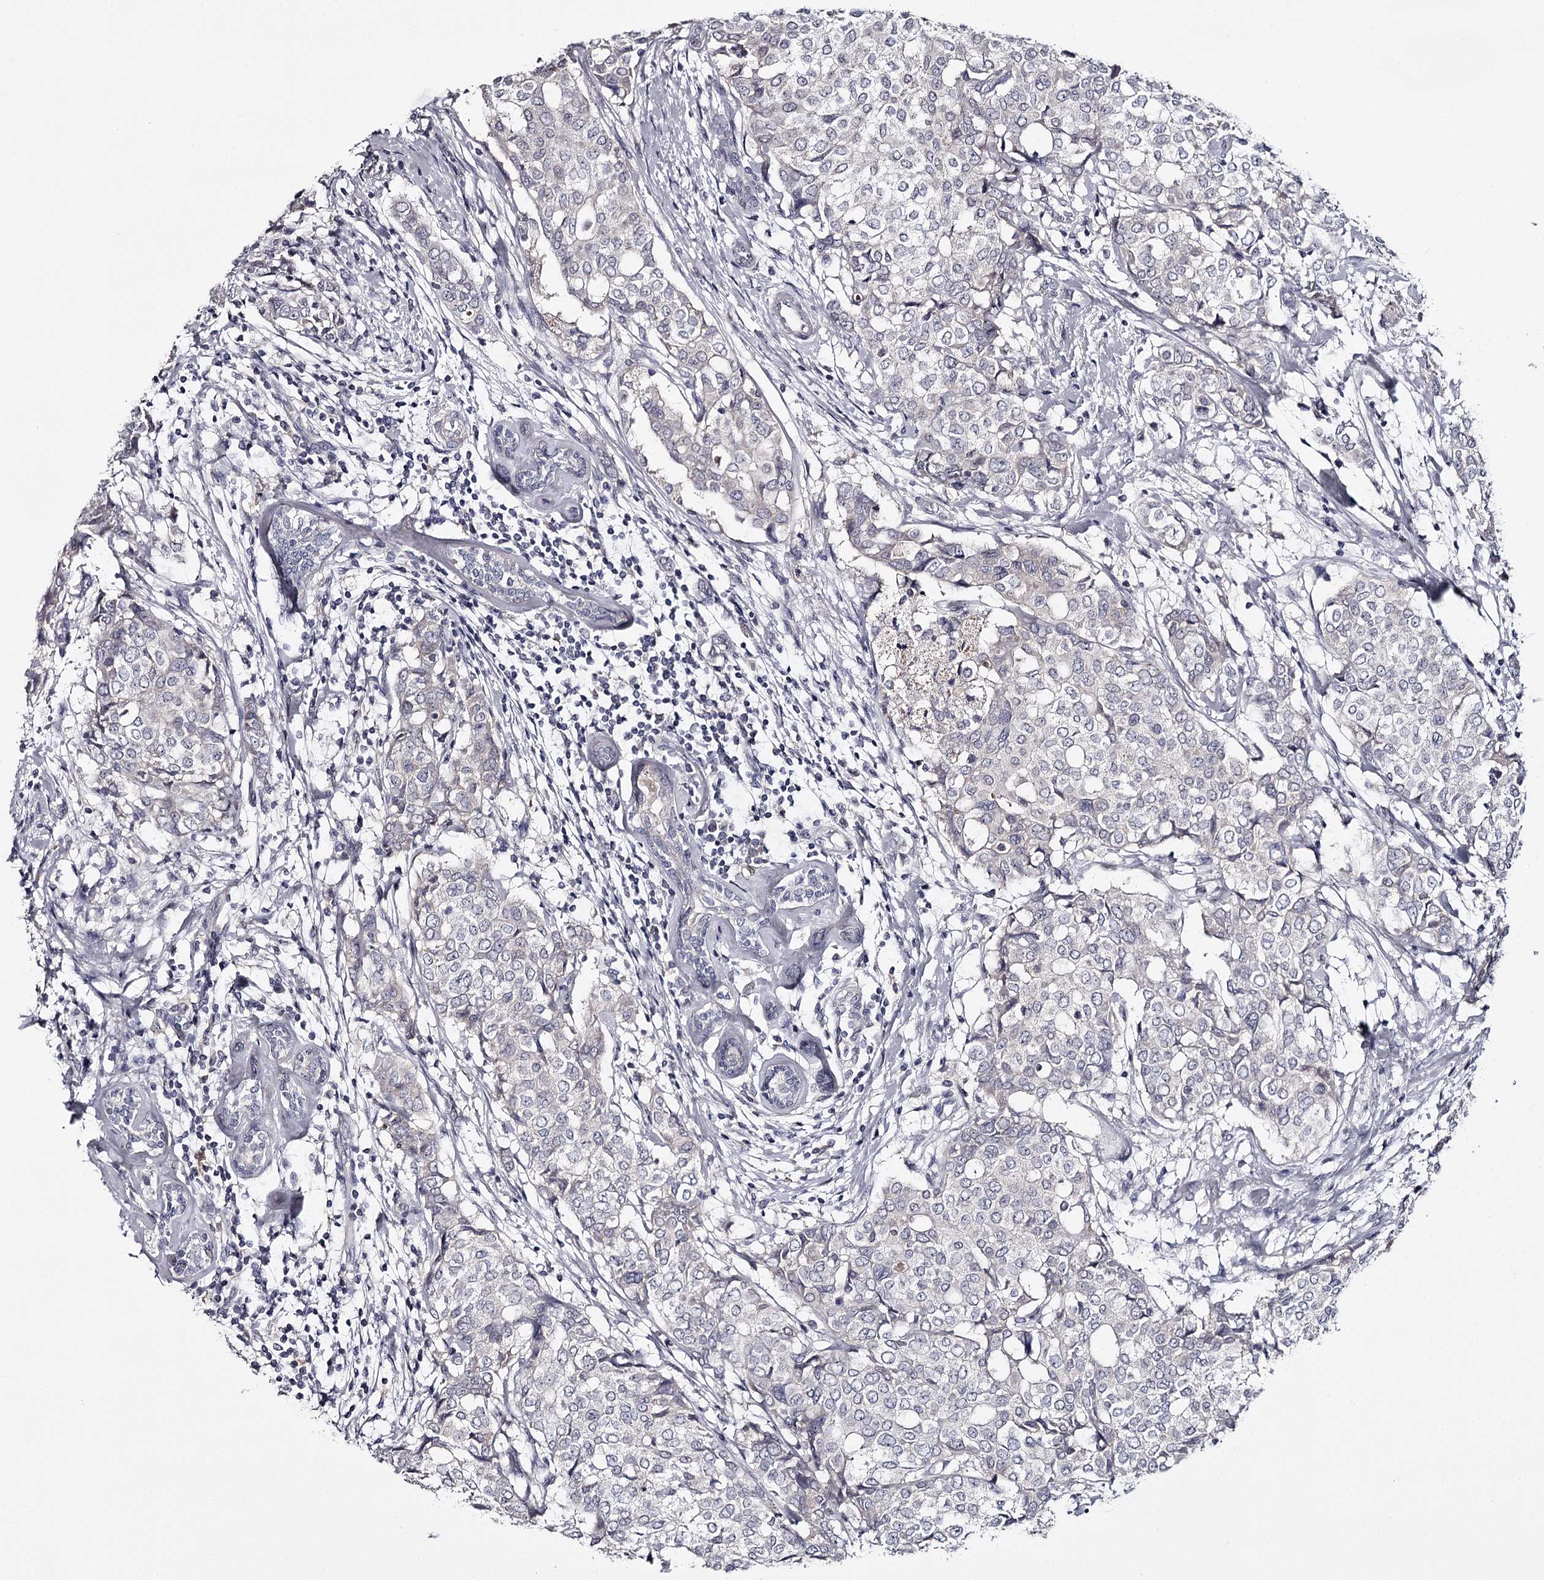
{"staining": {"intensity": "negative", "quantity": "none", "location": "none"}, "tissue": "breast cancer", "cell_type": "Tumor cells", "image_type": "cancer", "snomed": [{"axis": "morphology", "description": "Lobular carcinoma"}, {"axis": "topography", "description": "Breast"}], "caption": "DAB immunohistochemical staining of human breast cancer (lobular carcinoma) reveals no significant staining in tumor cells. (Stains: DAB immunohistochemistry (IHC) with hematoxylin counter stain, Microscopy: brightfield microscopy at high magnification).", "gene": "FDXACB1", "patient": {"sex": "female", "age": 51}}